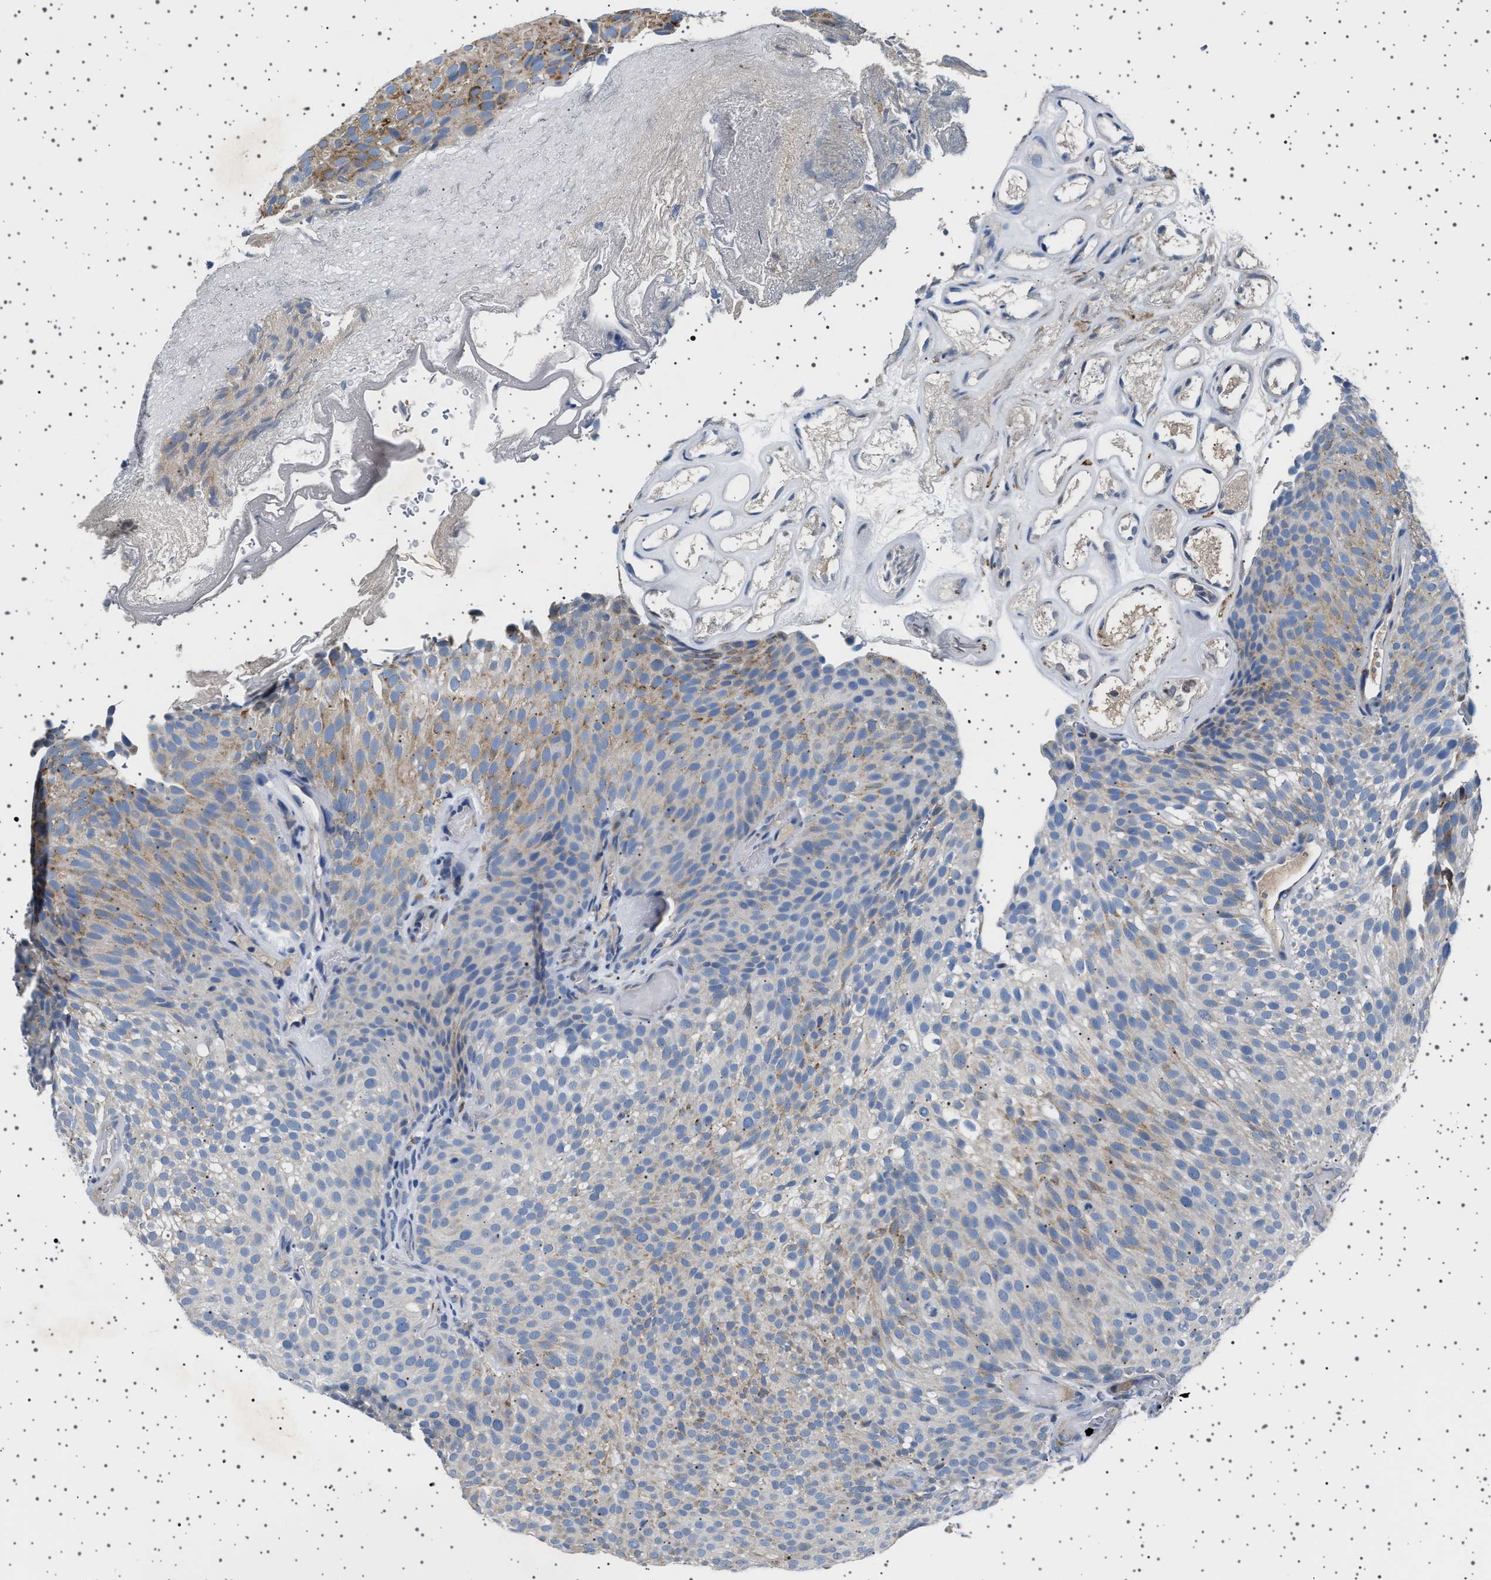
{"staining": {"intensity": "weak", "quantity": "25%-75%", "location": "cytoplasmic/membranous"}, "tissue": "urothelial cancer", "cell_type": "Tumor cells", "image_type": "cancer", "snomed": [{"axis": "morphology", "description": "Urothelial carcinoma, Low grade"}, {"axis": "topography", "description": "Urinary bladder"}], "caption": "Immunohistochemistry (IHC) (DAB (3,3'-diaminobenzidine)) staining of human urothelial cancer shows weak cytoplasmic/membranous protein expression in approximately 25%-75% of tumor cells.", "gene": "FTCD", "patient": {"sex": "male", "age": 78}}